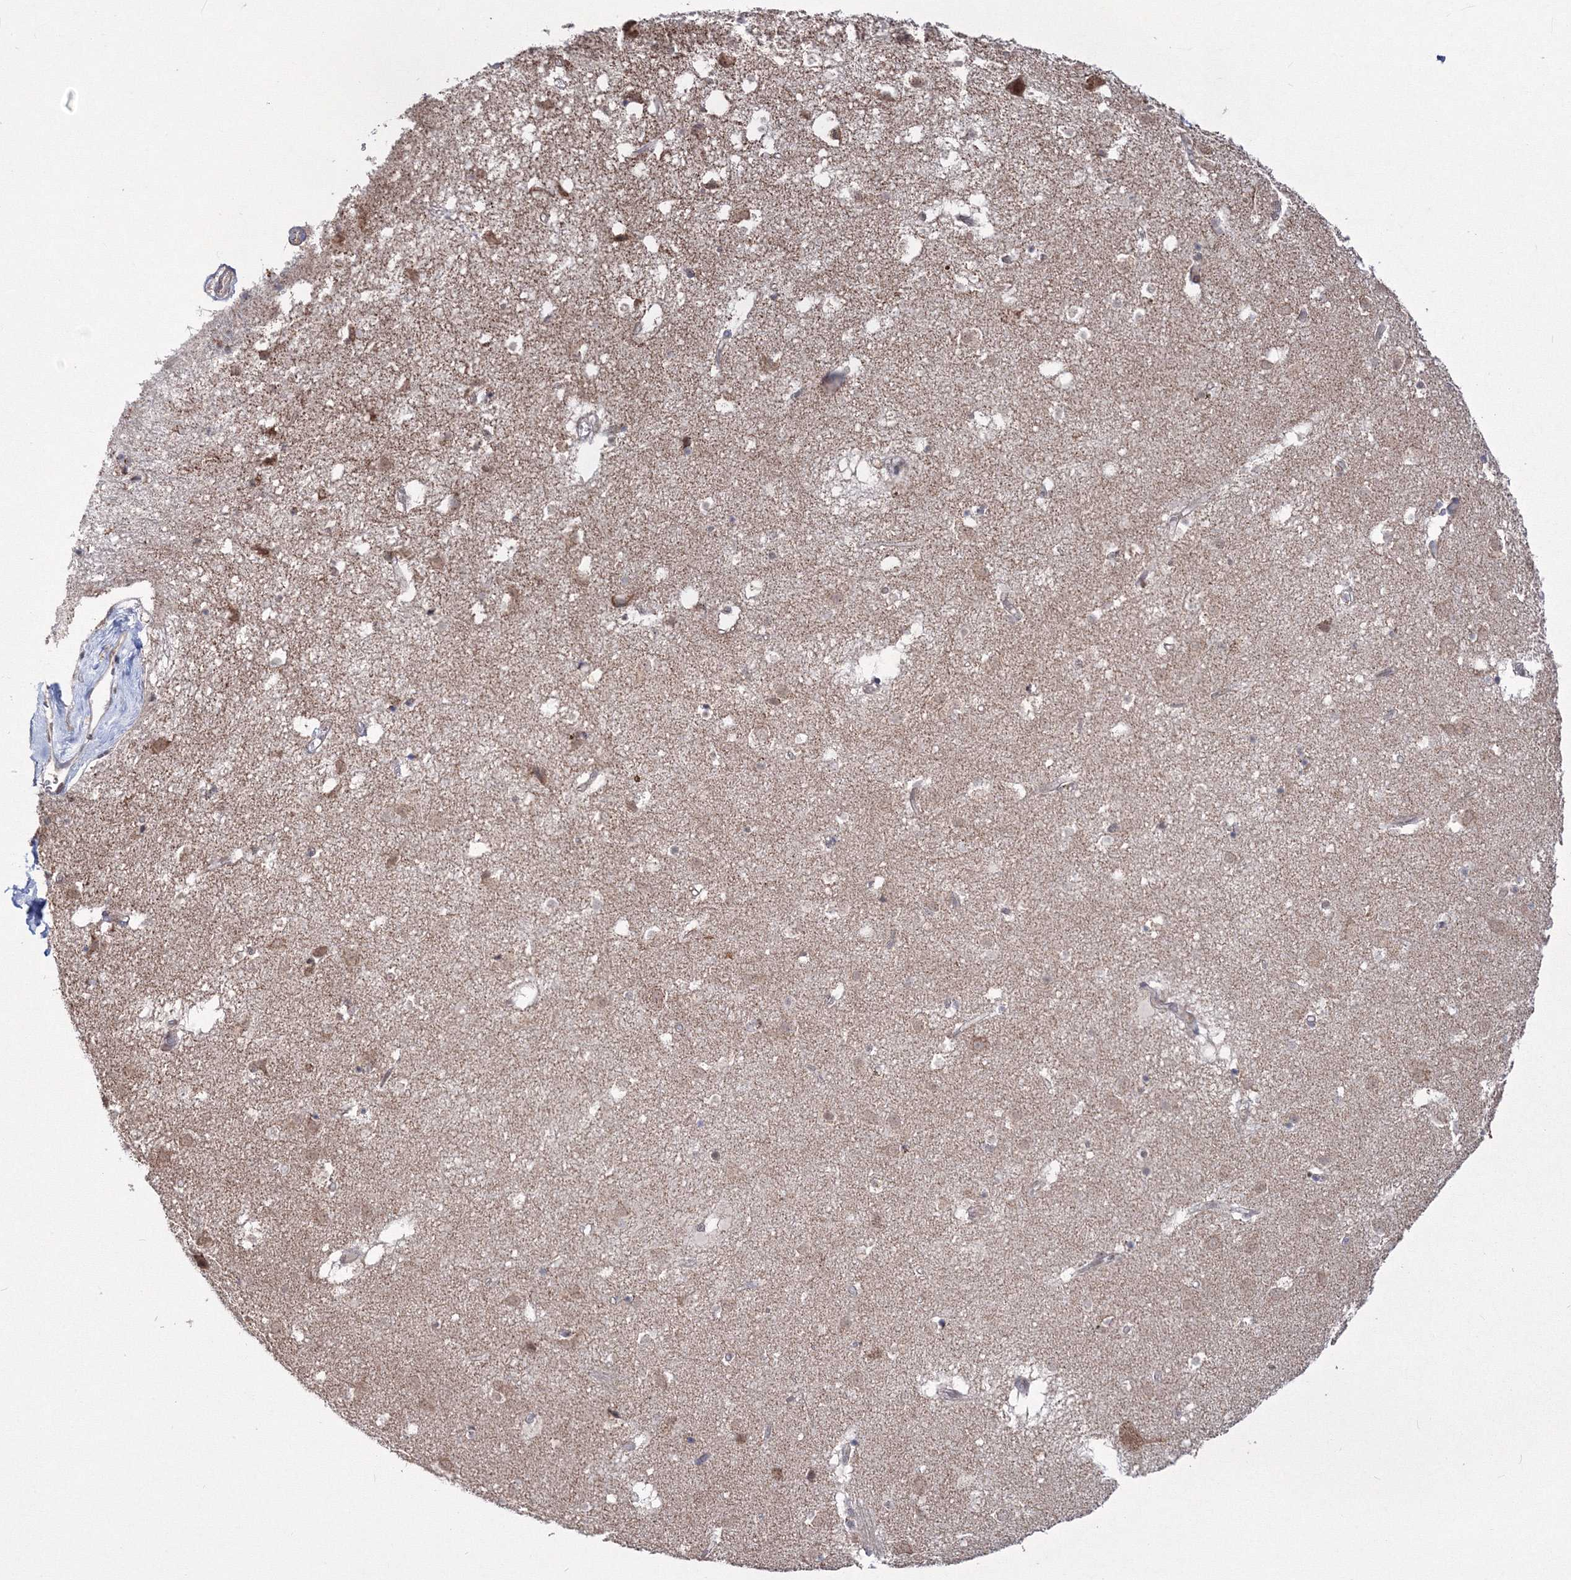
{"staining": {"intensity": "negative", "quantity": "none", "location": "none"}, "tissue": "caudate", "cell_type": "Glial cells", "image_type": "normal", "snomed": [{"axis": "morphology", "description": "Normal tissue, NOS"}, {"axis": "topography", "description": "Lateral ventricle wall"}], "caption": "A high-resolution photomicrograph shows IHC staining of unremarkable caudate, which shows no significant expression in glial cells.", "gene": "GRSF1", "patient": {"sex": "male", "age": 70}}